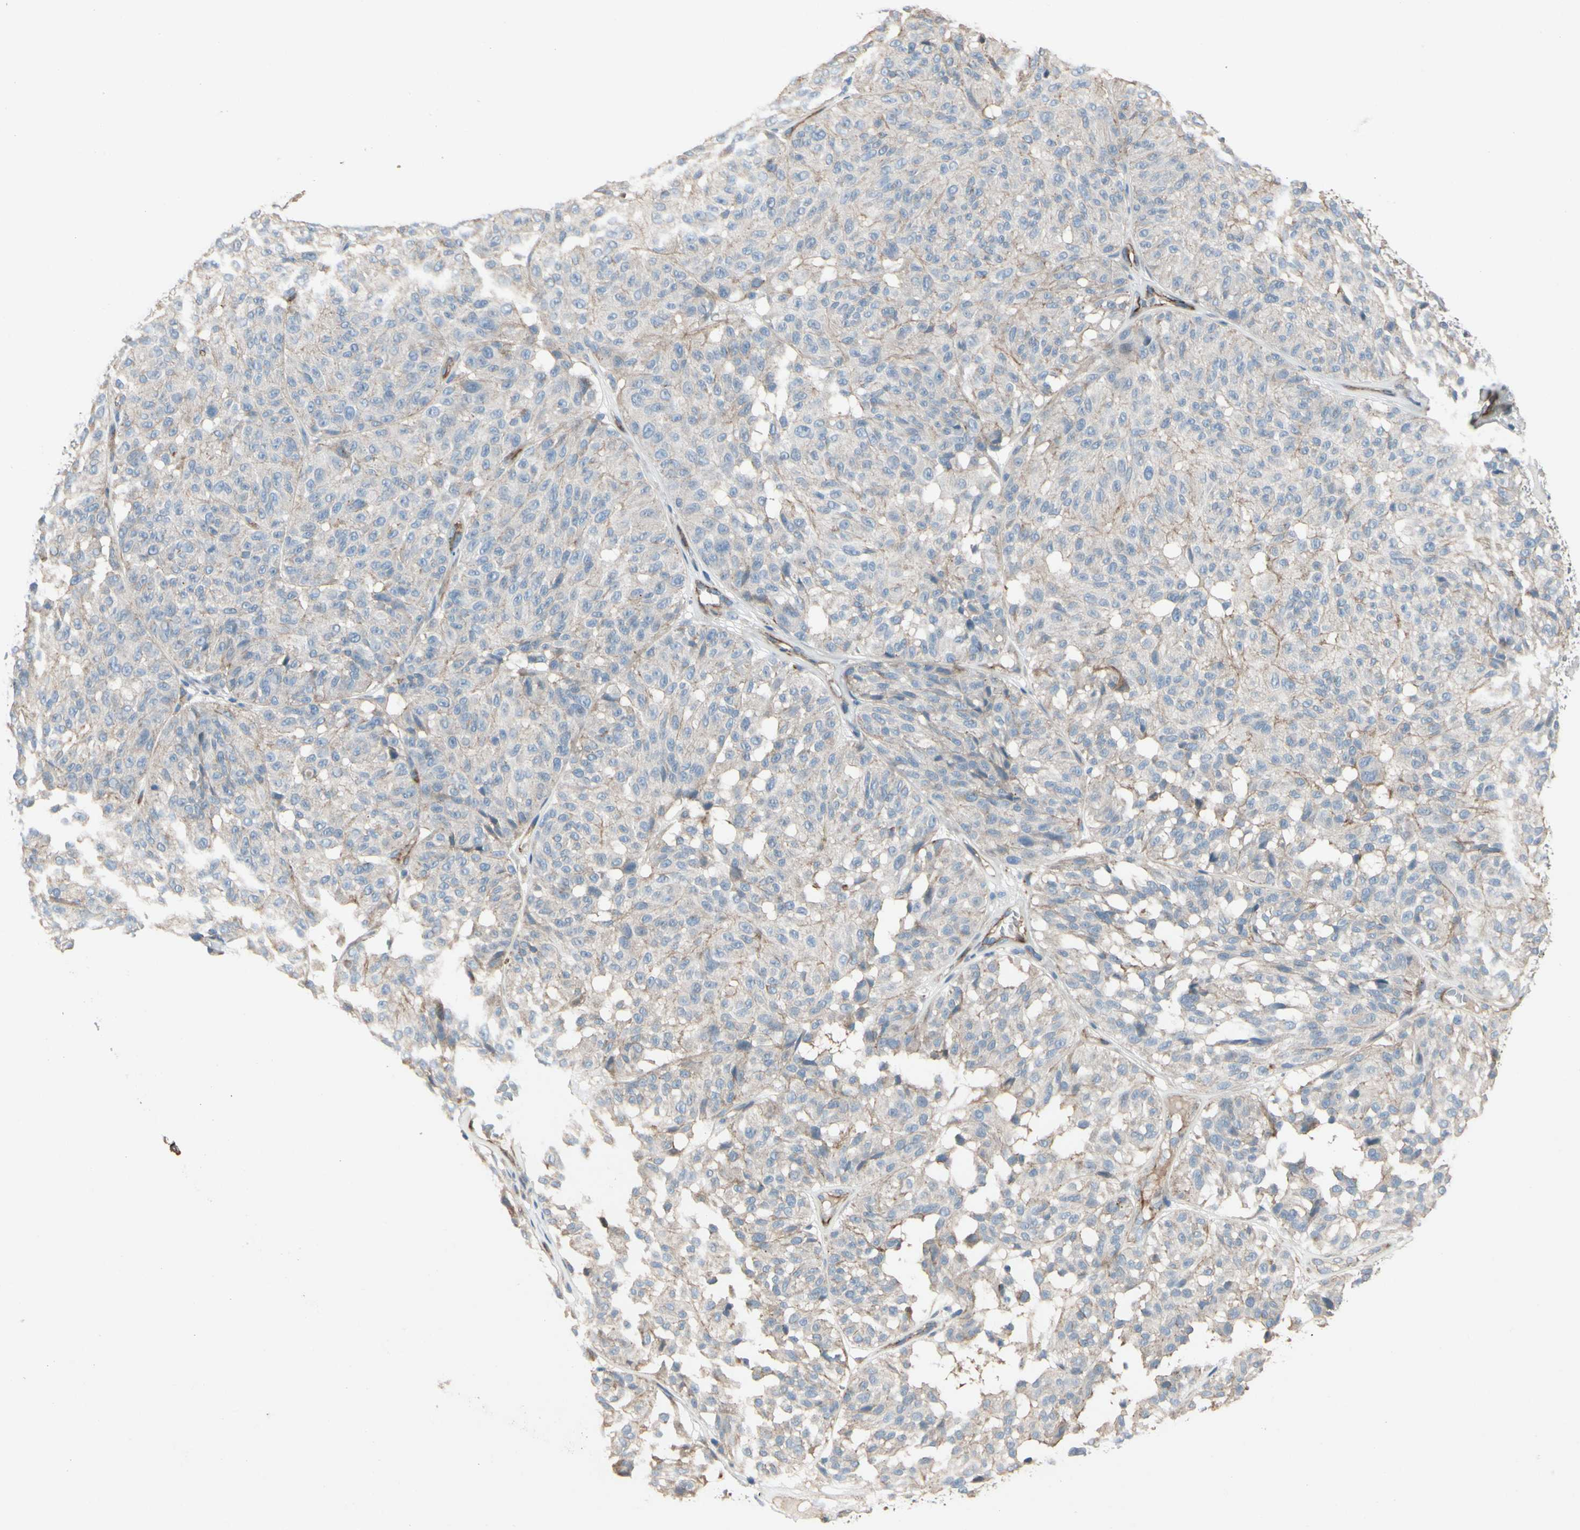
{"staining": {"intensity": "negative", "quantity": "none", "location": "none"}, "tissue": "melanoma", "cell_type": "Tumor cells", "image_type": "cancer", "snomed": [{"axis": "morphology", "description": "Malignant melanoma, NOS"}, {"axis": "topography", "description": "Skin"}], "caption": "Immunohistochemistry (IHC) photomicrograph of human malignant melanoma stained for a protein (brown), which demonstrates no expression in tumor cells.", "gene": "TPM1", "patient": {"sex": "female", "age": 46}}